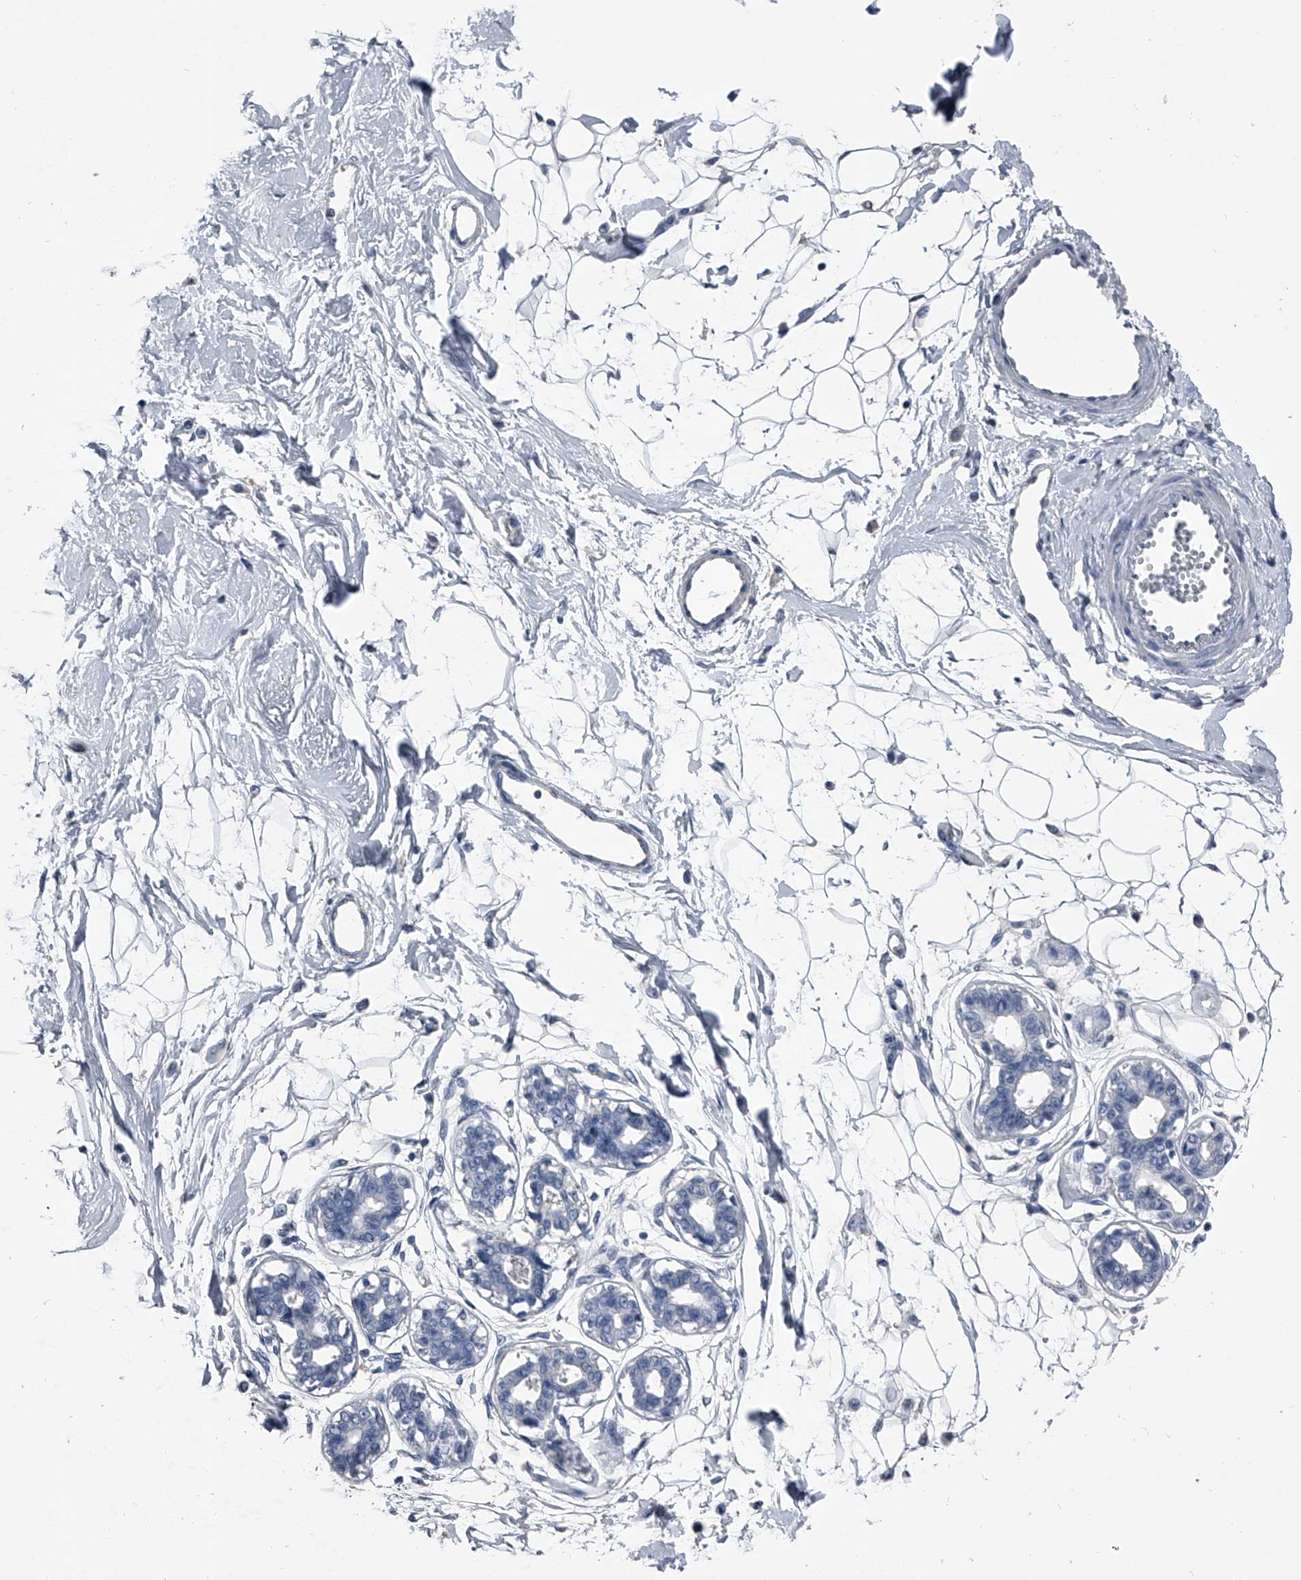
{"staining": {"intensity": "negative", "quantity": "none", "location": "none"}, "tissue": "breast", "cell_type": "Adipocytes", "image_type": "normal", "snomed": [{"axis": "morphology", "description": "Normal tissue, NOS"}, {"axis": "topography", "description": "Breast"}], "caption": "Immunohistochemical staining of benign human breast demonstrates no significant expression in adipocytes.", "gene": "KIF13A", "patient": {"sex": "female", "age": 45}}